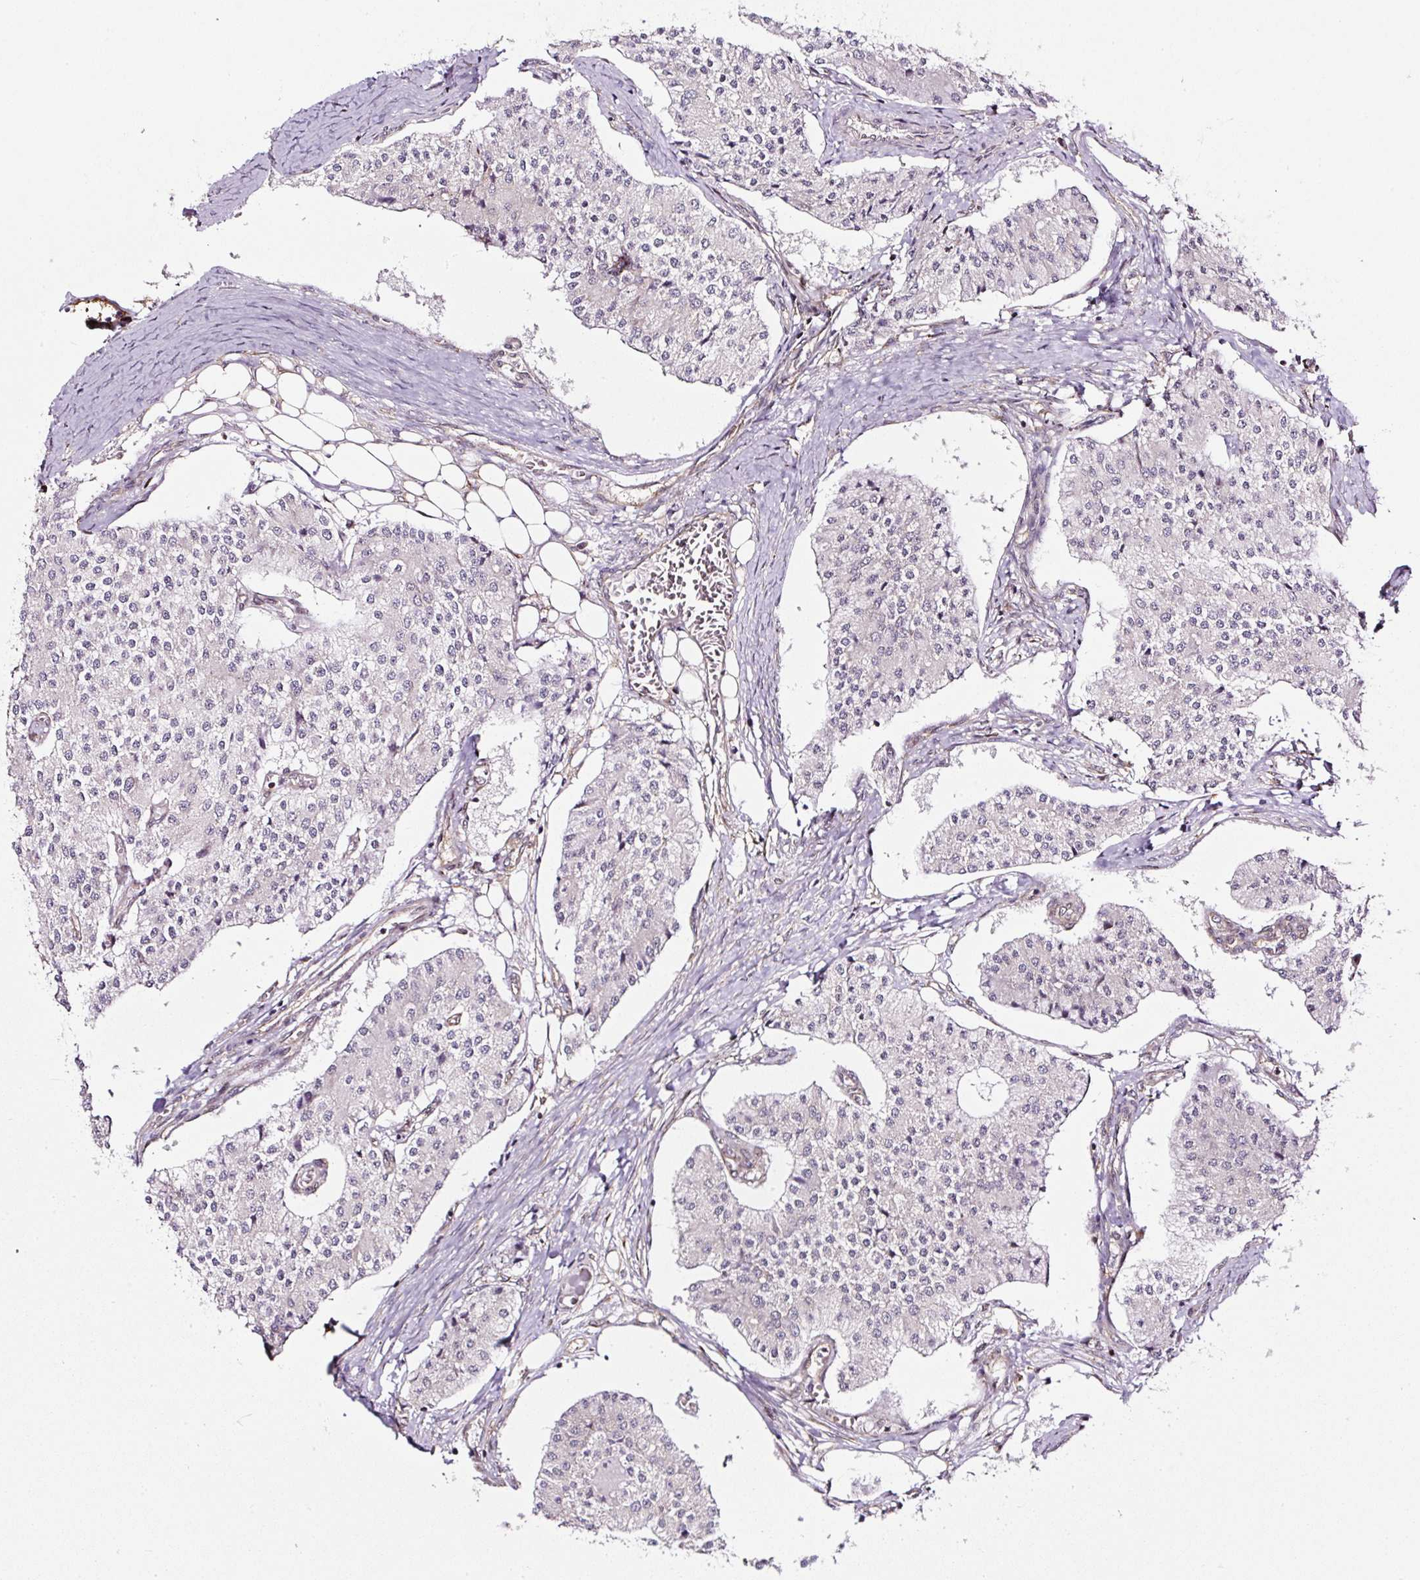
{"staining": {"intensity": "negative", "quantity": "none", "location": "none"}, "tissue": "carcinoid", "cell_type": "Tumor cells", "image_type": "cancer", "snomed": [{"axis": "morphology", "description": "Carcinoid, malignant, NOS"}, {"axis": "topography", "description": "Colon"}], "caption": "This is an immunohistochemistry (IHC) histopathology image of carcinoid (malignant). There is no staining in tumor cells.", "gene": "KDM4E", "patient": {"sex": "female", "age": 52}}